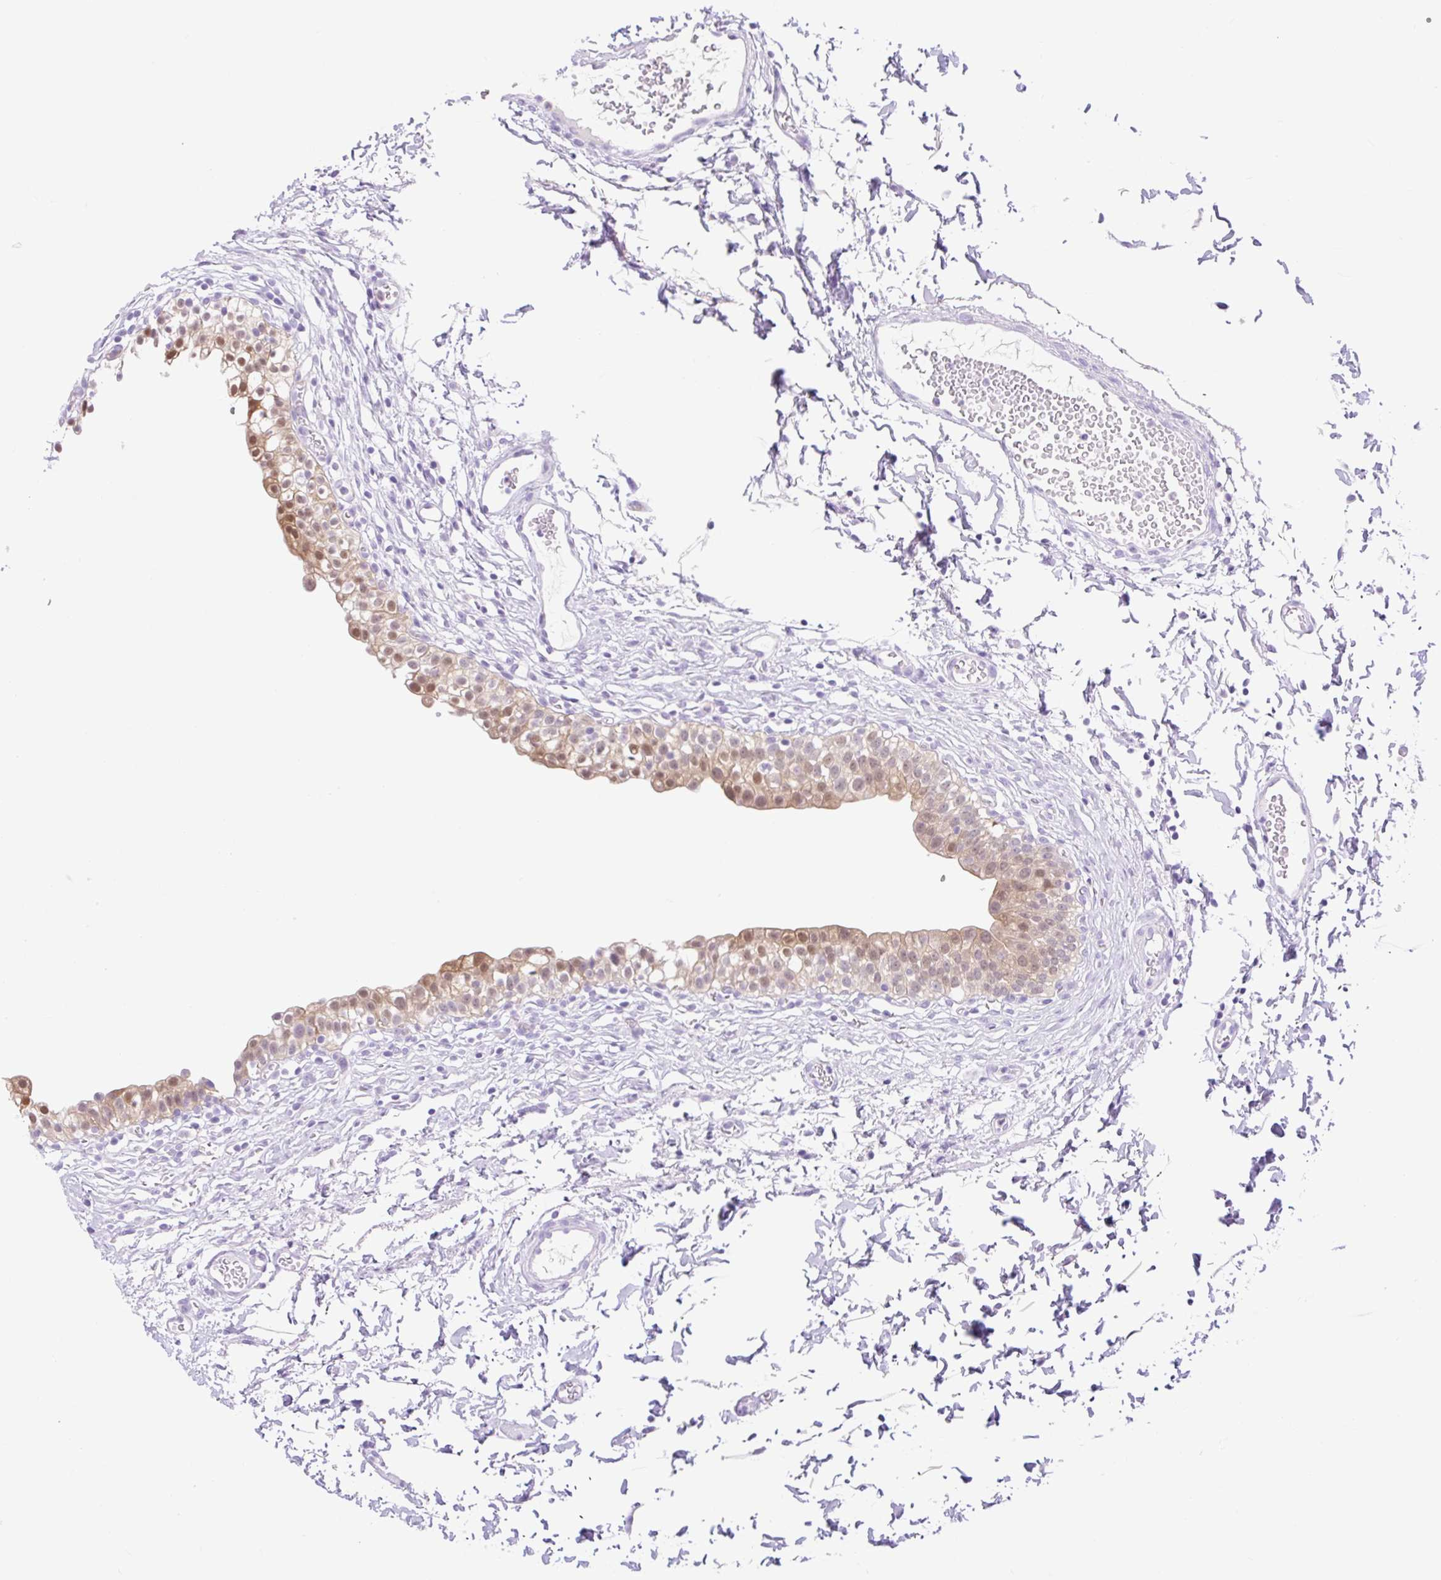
{"staining": {"intensity": "moderate", "quantity": "25%-75%", "location": "cytoplasmic/membranous,nuclear"}, "tissue": "urinary bladder", "cell_type": "Urothelial cells", "image_type": "normal", "snomed": [{"axis": "morphology", "description": "Normal tissue, NOS"}, {"axis": "topography", "description": "Urinary bladder"}, {"axis": "topography", "description": "Peripheral nerve tissue"}], "caption": "This photomicrograph exhibits immunohistochemistry staining of normal human urinary bladder, with medium moderate cytoplasmic/membranous,nuclear positivity in approximately 25%-75% of urothelial cells.", "gene": "SLC25A40", "patient": {"sex": "male", "age": 55}}